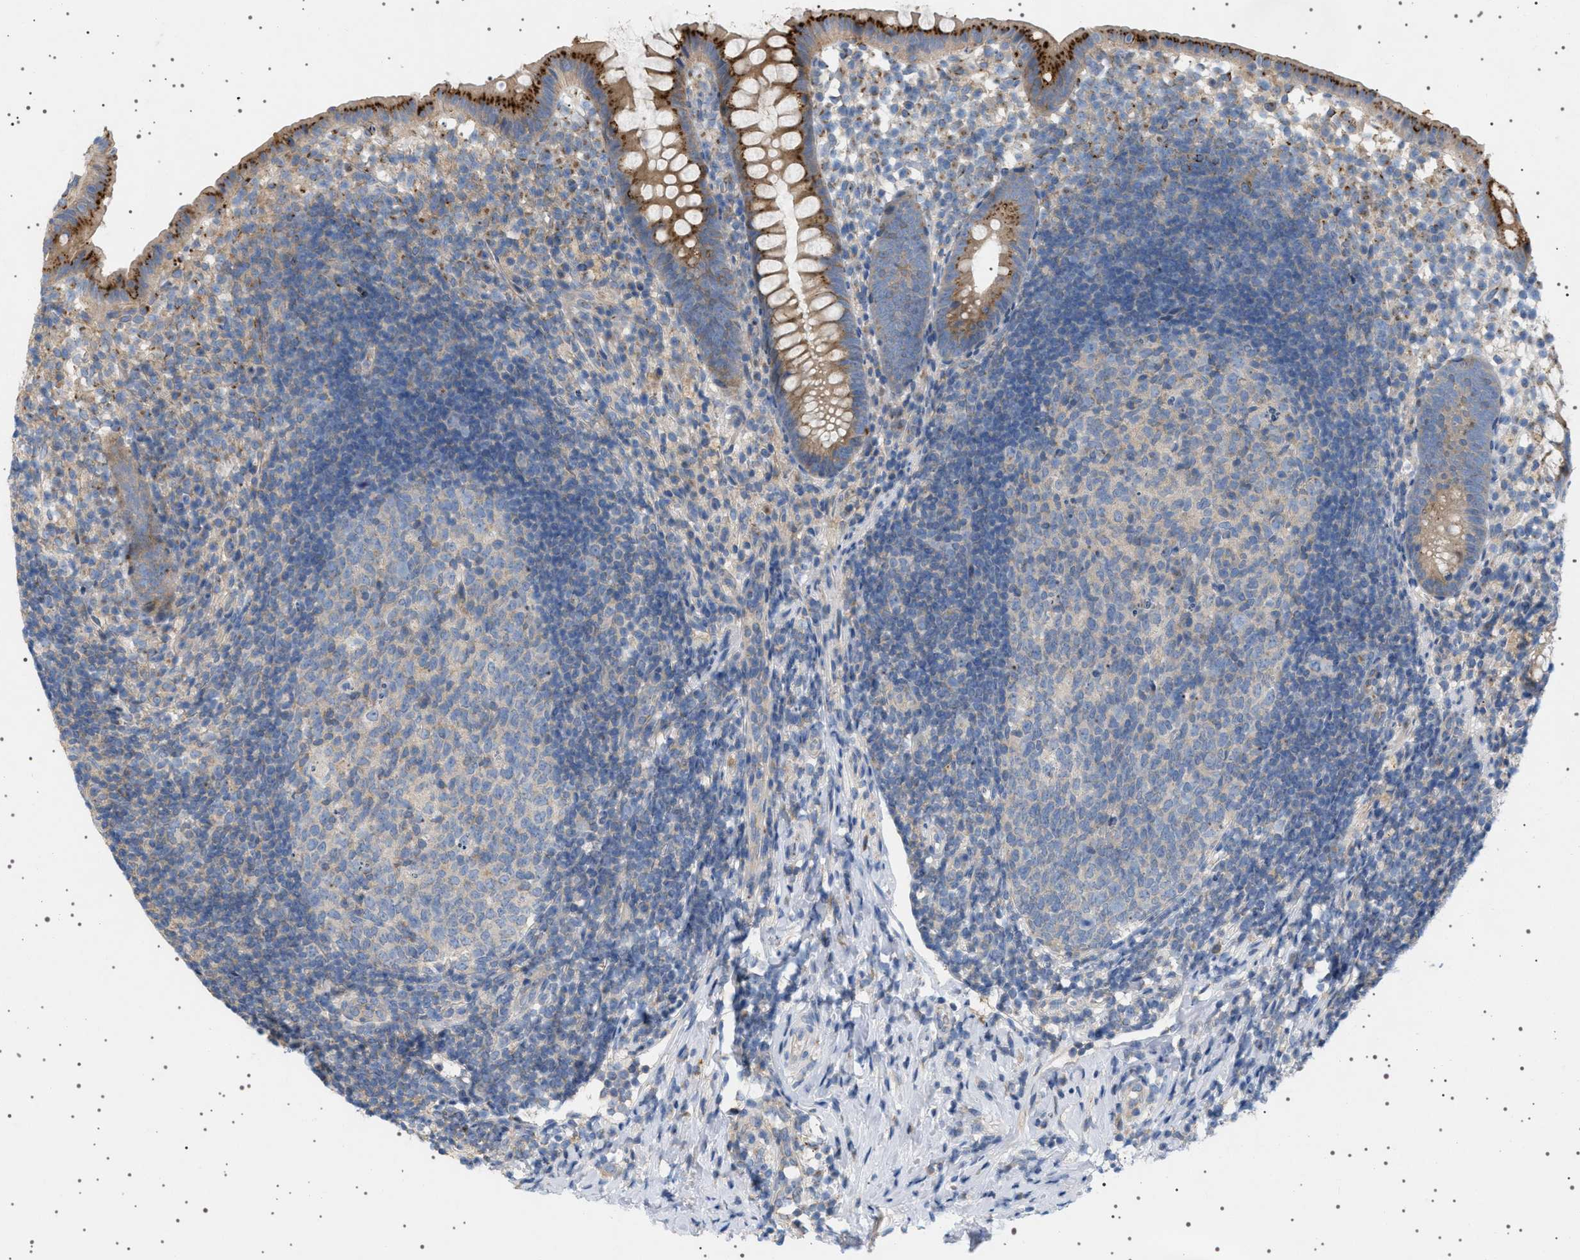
{"staining": {"intensity": "strong", "quantity": "<25%", "location": "cytoplasmic/membranous"}, "tissue": "appendix", "cell_type": "Glandular cells", "image_type": "normal", "snomed": [{"axis": "morphology", "description": "Normal tissue, NOS"}, {"axis": "topography", "description": "Appendix"}], "caption": "This image displays immunohistochemistry staining of normal human appendix, with medium strong cytoplasmic/membranous expression in approximately <25% of glandular cells.", "gene": "ADCY10", "patient": {"sex": "female", "age": 20}}